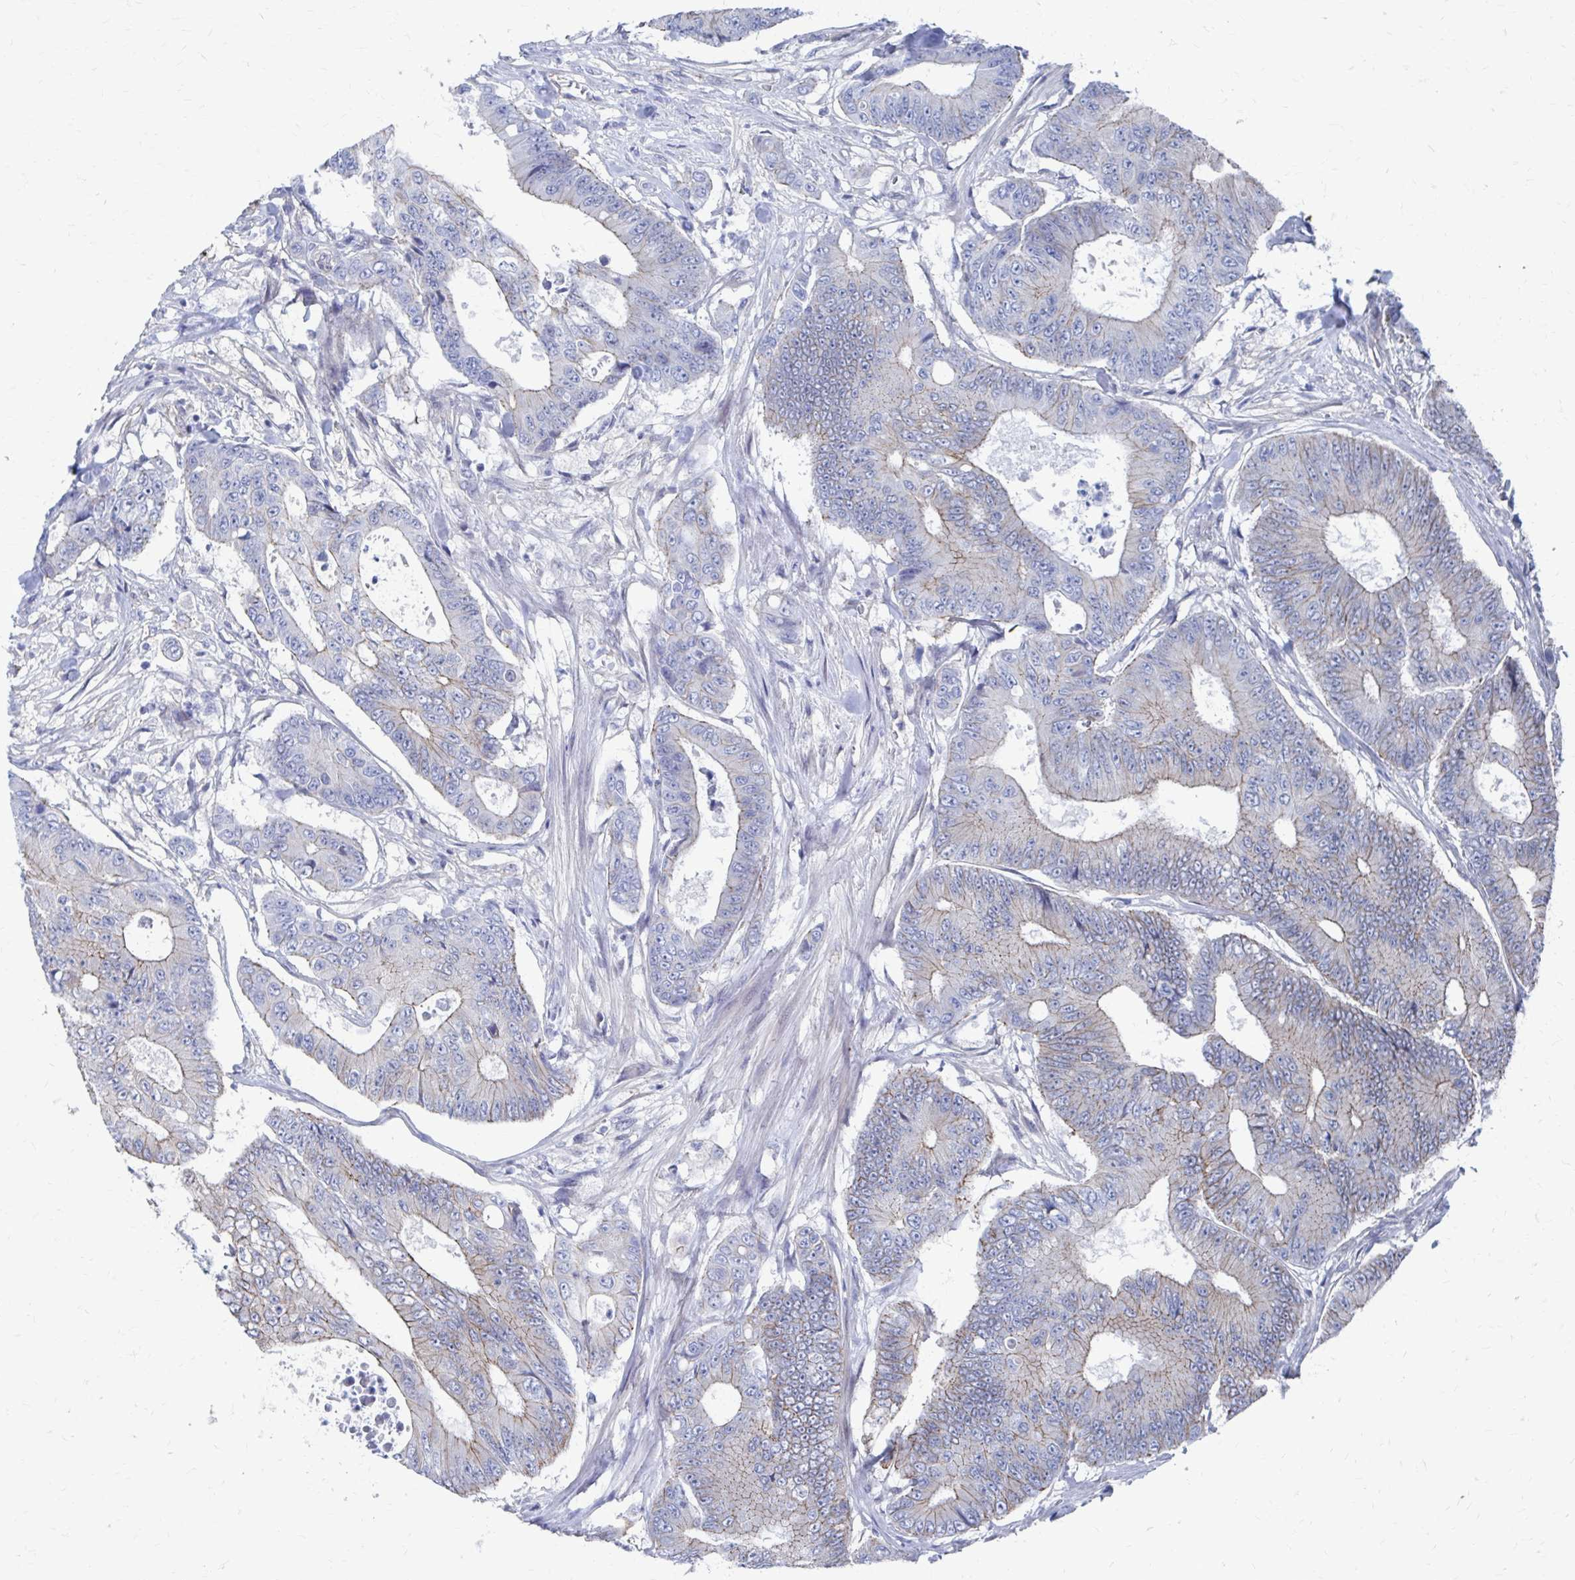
{"staining": {"intensity": "weak", "quantity": "<25%", "location": "cytoplasmic/membranous"}, "tissue": "colorectal cancer", "cell_type": "Tumor cells", "image_type": "cancer", "snomed": [{"axis": "morphology", "description": "Adenocarcinoma, NOS"}, {"axis": "topography", "description": "Colon"}], "caption": "Tumor cells show no significant protein staining in colorectal cancer (adenocarcinoma).", "gene": "PLEKHG7", "patient": {"sex": "female", "age": 48}}